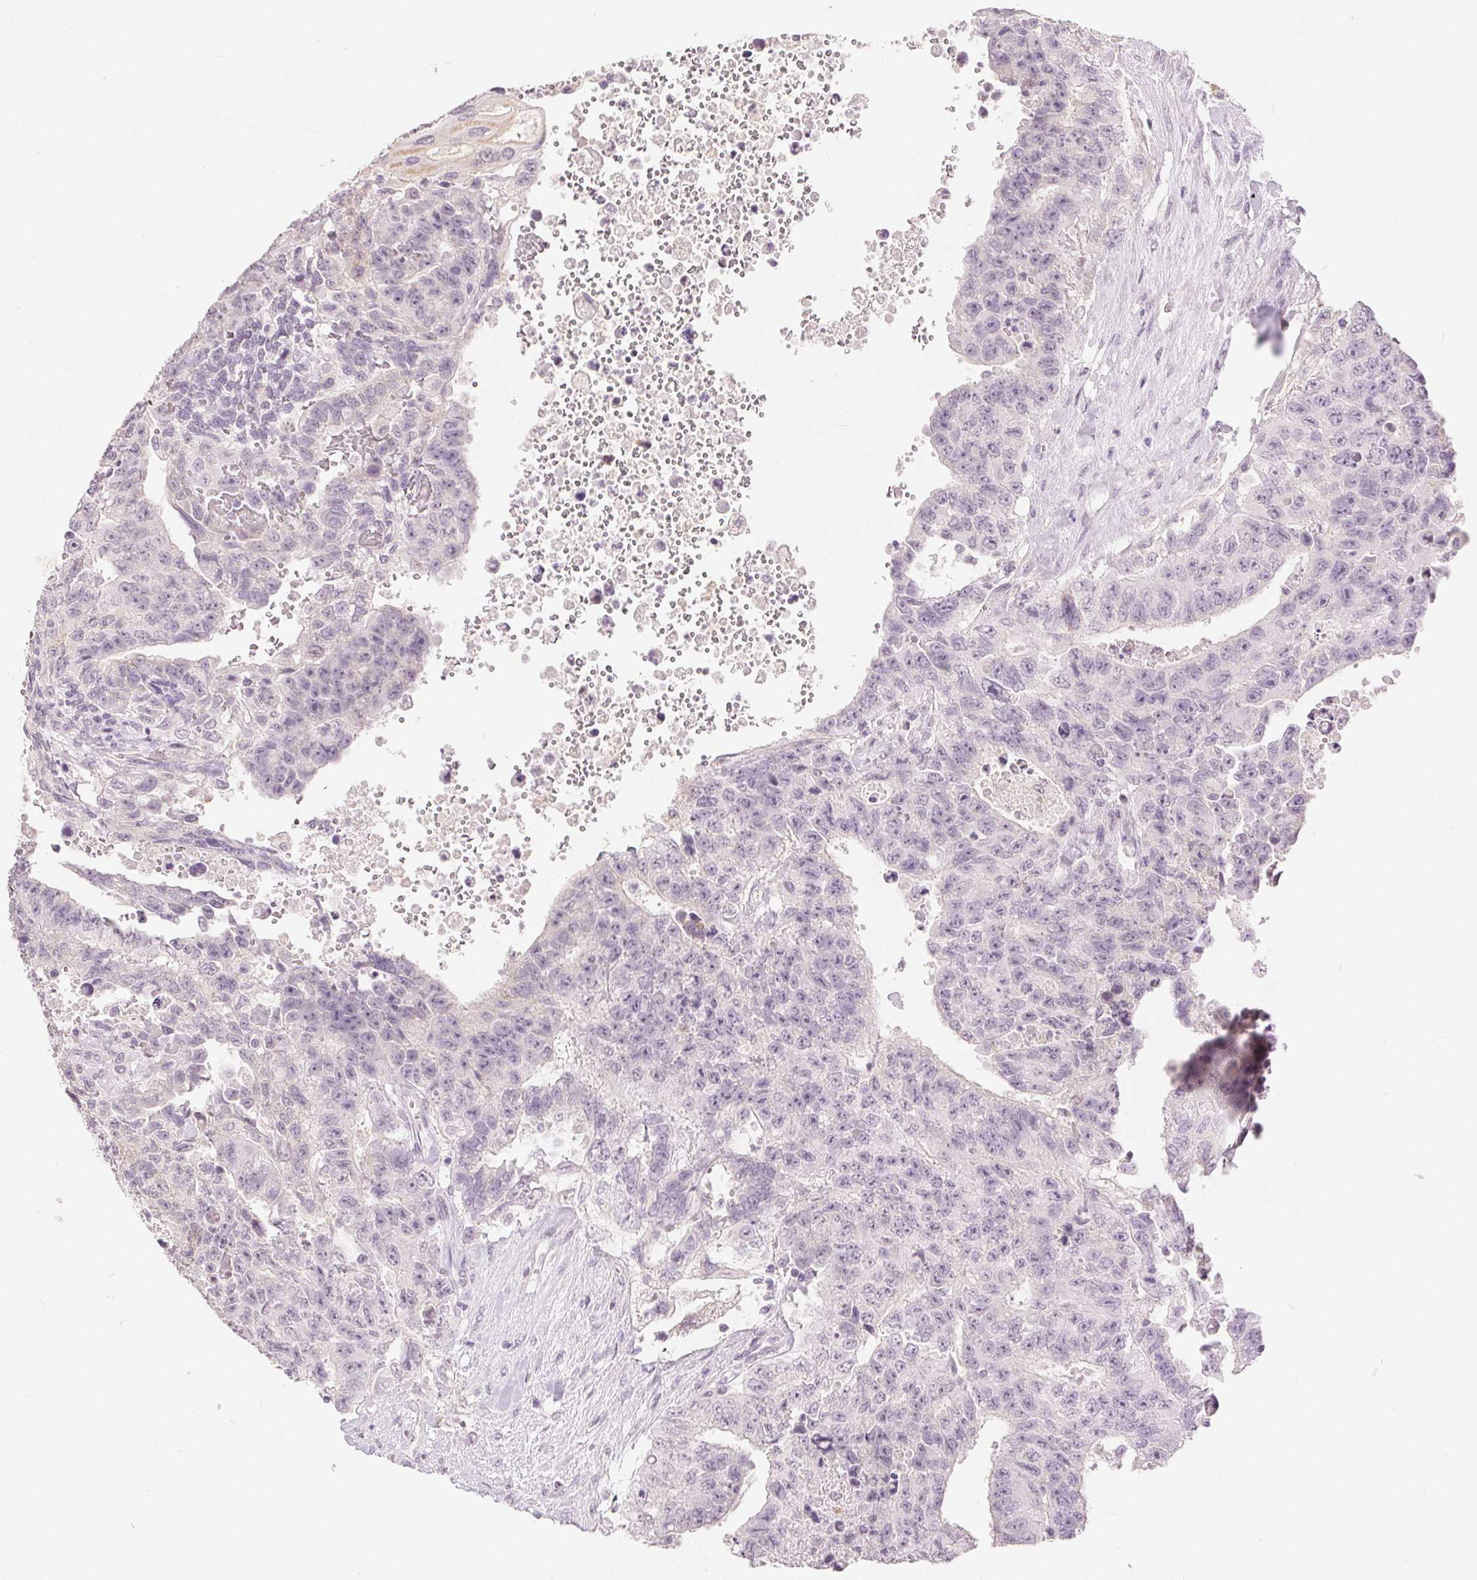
{"staining": {"intensity": "negative", "quantity": "none", "location": "none"}, "tissue": "testis cancer", "cell_type": "Tumor cells", "image_type": "cancer", "snomed": [{"axis": "morphology", "description": "Carcinoma, Embryonal, NOS"}, {"axis": "topography", "description": "Testis"}], "caption": "Testis cancer (embryonal carcinoma) stained for a protein using IHC demonstrates no staining tumor cells.", "gene": "CA12", "patient": {"sex": "male", "age": 24}}